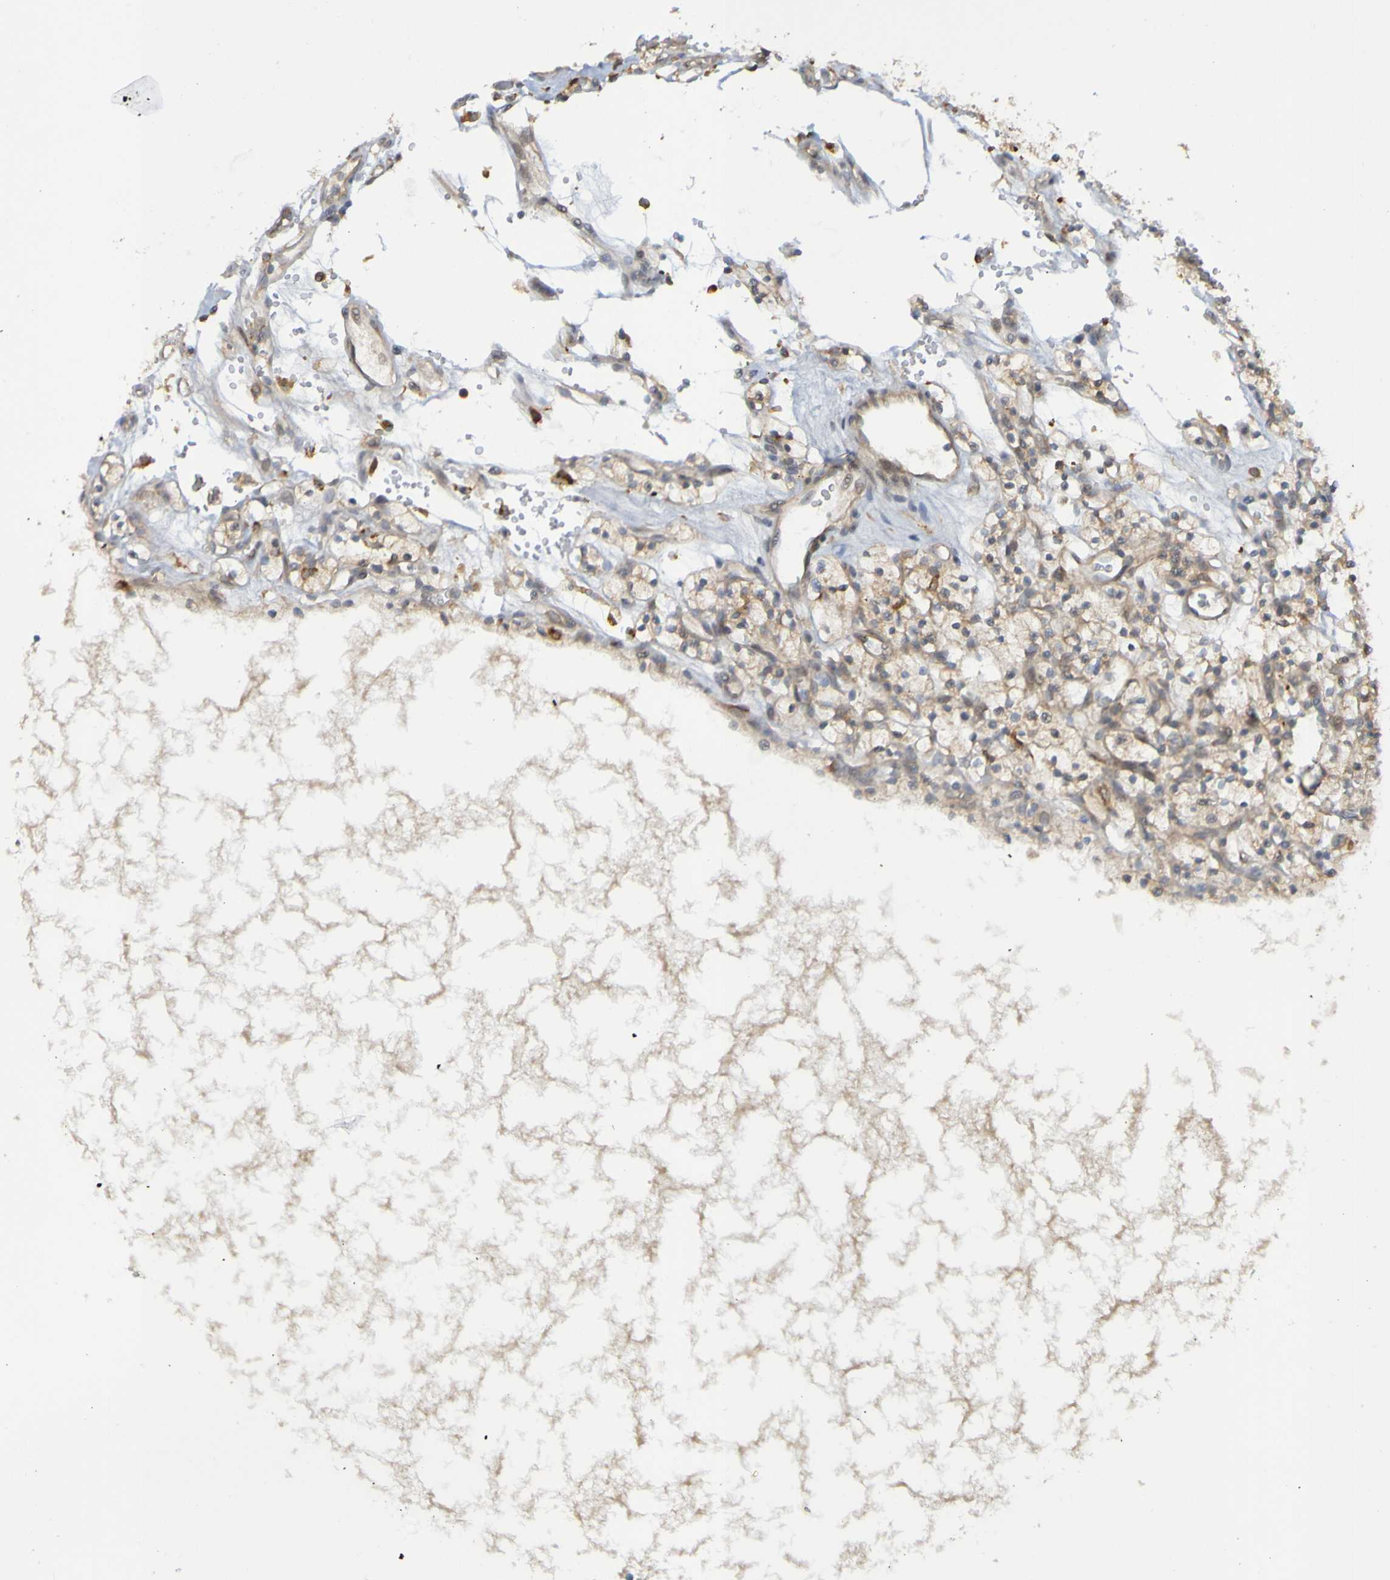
{"staining": {"intensity": "weak", "quantity": "25%-75%", "location": "cytoplasmic/membranous"}, "tissue": "renal cancer", "cell_type": "Tumor cells", "image_type": "cancer", "snomed": [{"axis": "morphology", "description": "Adenocarcinoma, NOS"}, {"axis": "topography", "description": "Kidney"}], "caption": "Protein expression analysis of human renal adenocarcinoma reveals weak cytoplasmic/membranous expression in about 25%-75% of tumor cells.", "gene": "NAV2", "patient": {"sex": "female", "age": 57}}